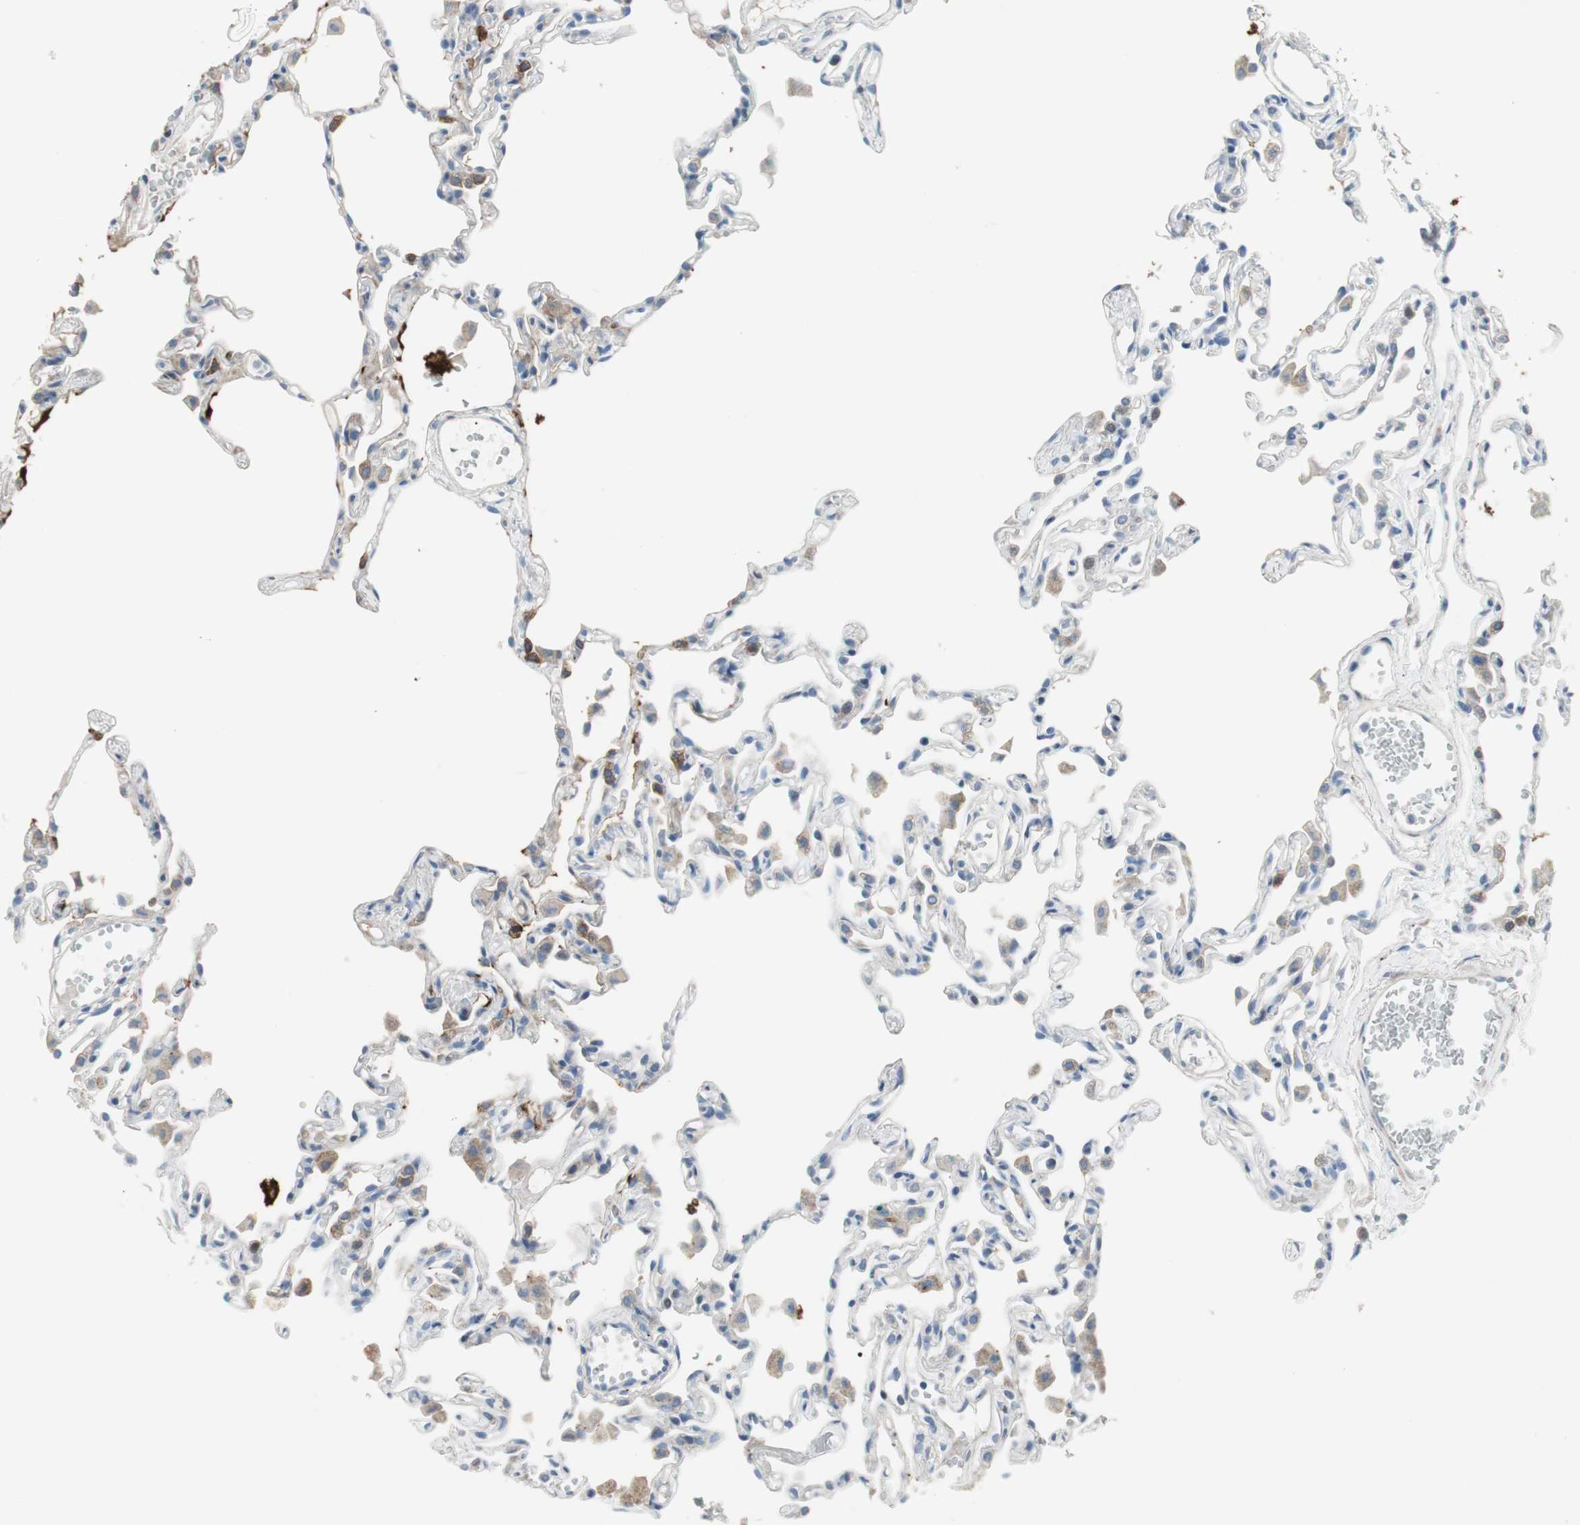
{"staining": {"intensity": "negative", "quantity": "none", "location": "none"}, "tissue": "lung", "cell_type": "Alveolar cells", "image_type": "normal", "snomed": [{"axis": "morphology", "description": "Normal tissue, NOS"}, {"axis": "topography", "description": "Lung"}], "caption": "IHC photomicrograph of normal lung: human lung stained with DAB (3,3'-diaminobenzidine) displays no significant protein expression in alveolar cells.", "gene": "PIGR", "patient": {"sex": "female", "age": 49}}